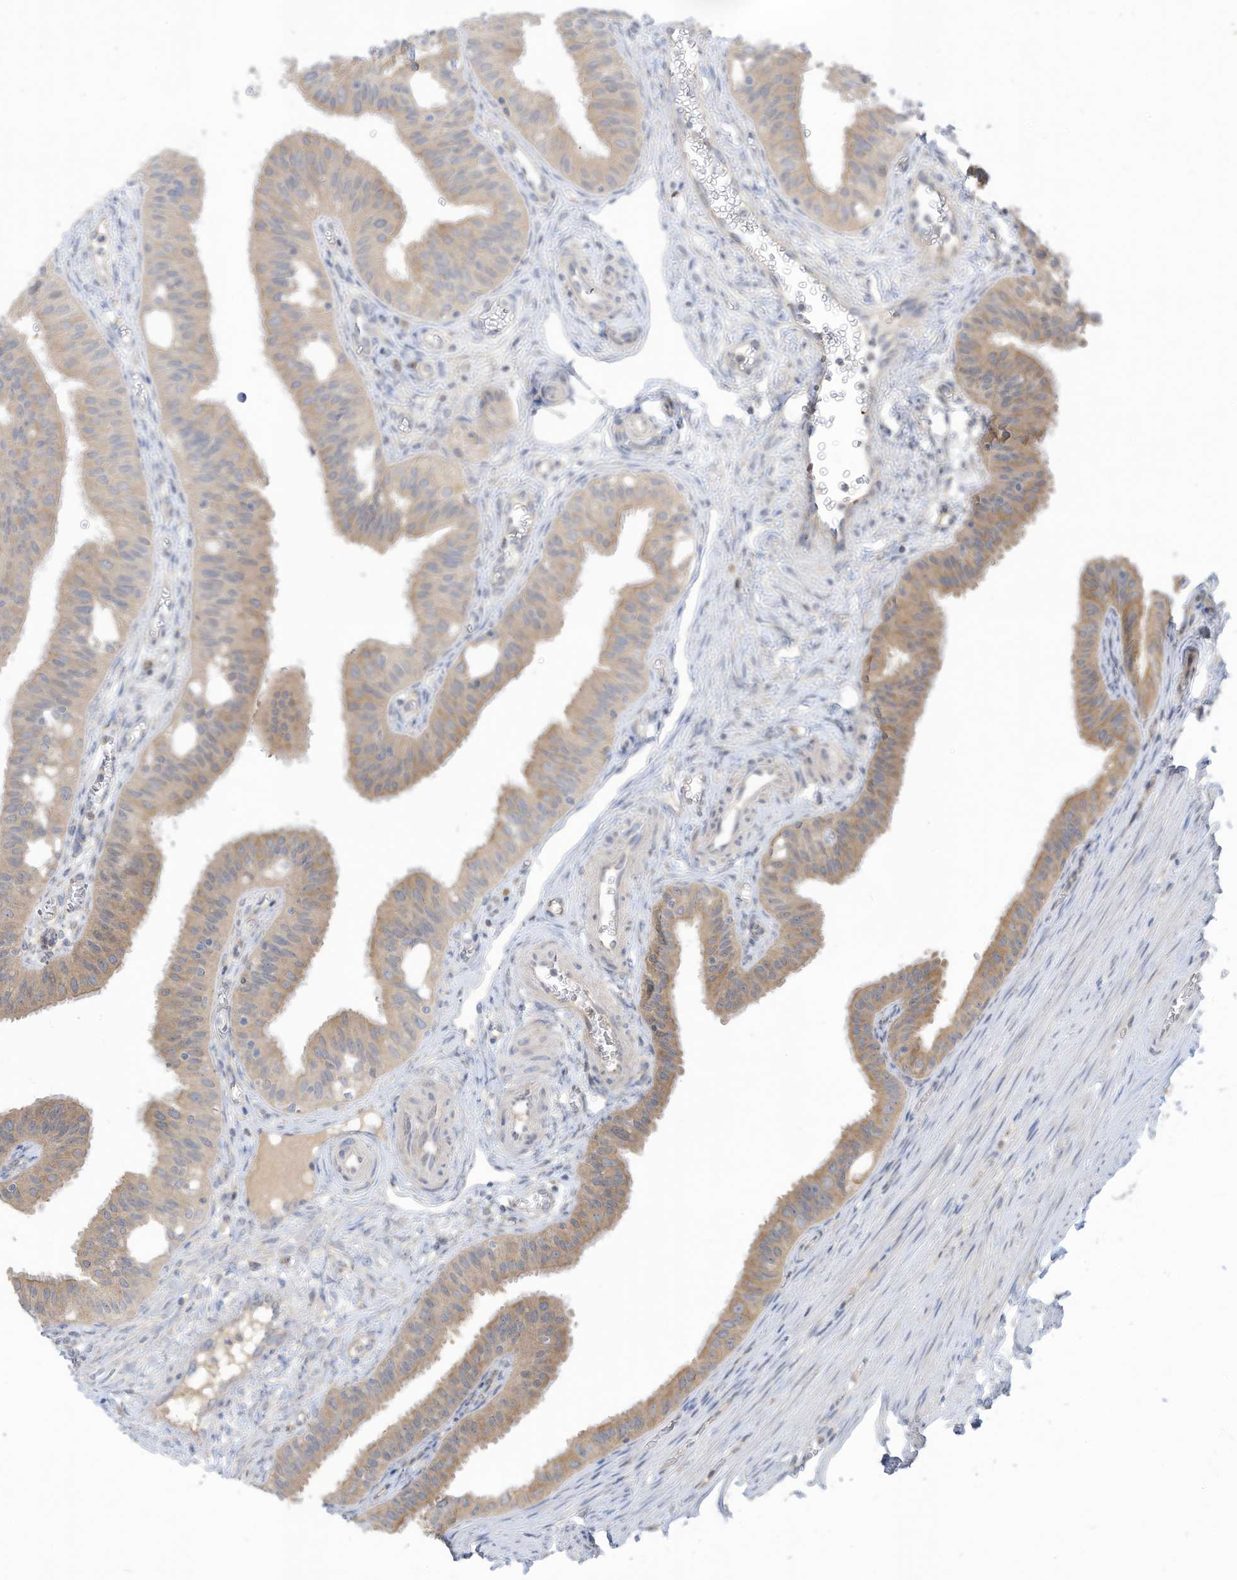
{"staining": {"intensity": "moderate", "quantity": "25%-75%", "location": "cytoplasmic/membranous"}, "tissue": "fallopian tube", "cell_type": "Glandular cells", "image_type": "normal", "snomed": [{"axis": "morphology", "description": "Normal tissue, NOS"}, {"axis": "topography", "description": "Fallopian tube"}, {"axis": "topography", "description": "Ovary"}], "caption": "The image displays staining of unremarkable fallopian tube, revealing moderate cytoplasmic/membranous protein staining (brown color) within glandular cells. Immunohistochemistry (ihc) stains the protein in brown and the nuclei are stained blue.", "gene": "LRRN2", "patient": {"sex": "female", "age": 42}}